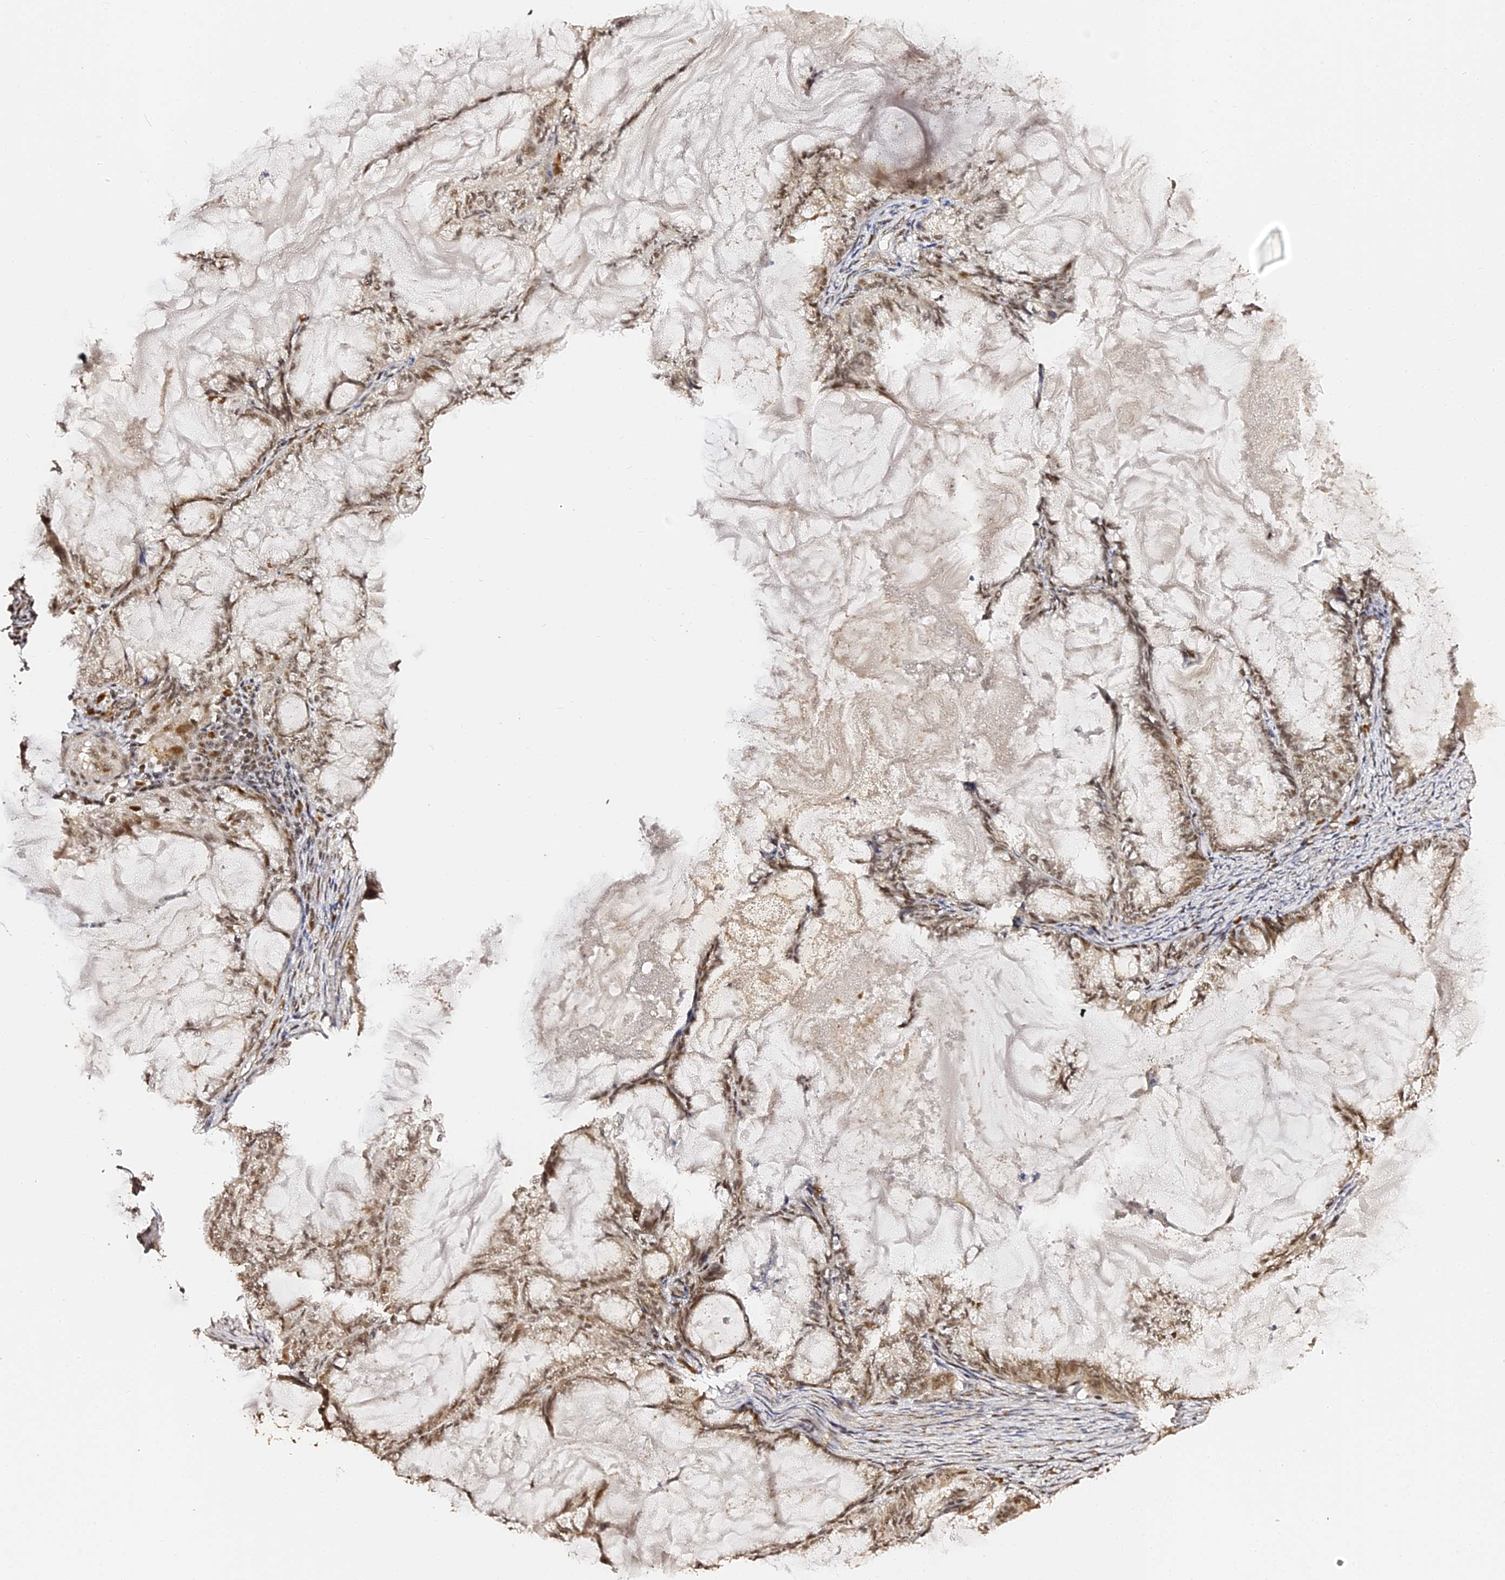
{"staining": {"intensity": "moderate", "quantity": ">75%", "location": "nuclear"}, "tissue": "endometrial cancer", "cell_type": "Tumor cells", "image_type": "cancer", "snomed": [{"axis": "morphology", "description": "Adenocarcinoma, NOS"}, {"axis": "topography", "description": "Endometrium"}], "caption": "Endometrial adenocarcinoma stained with a brown dye reveals moderate nuclear positive staining in approximately >75% of tumor cells.", "gene": "MCRS1", "patient": {"sex": "female", "age": 86}}